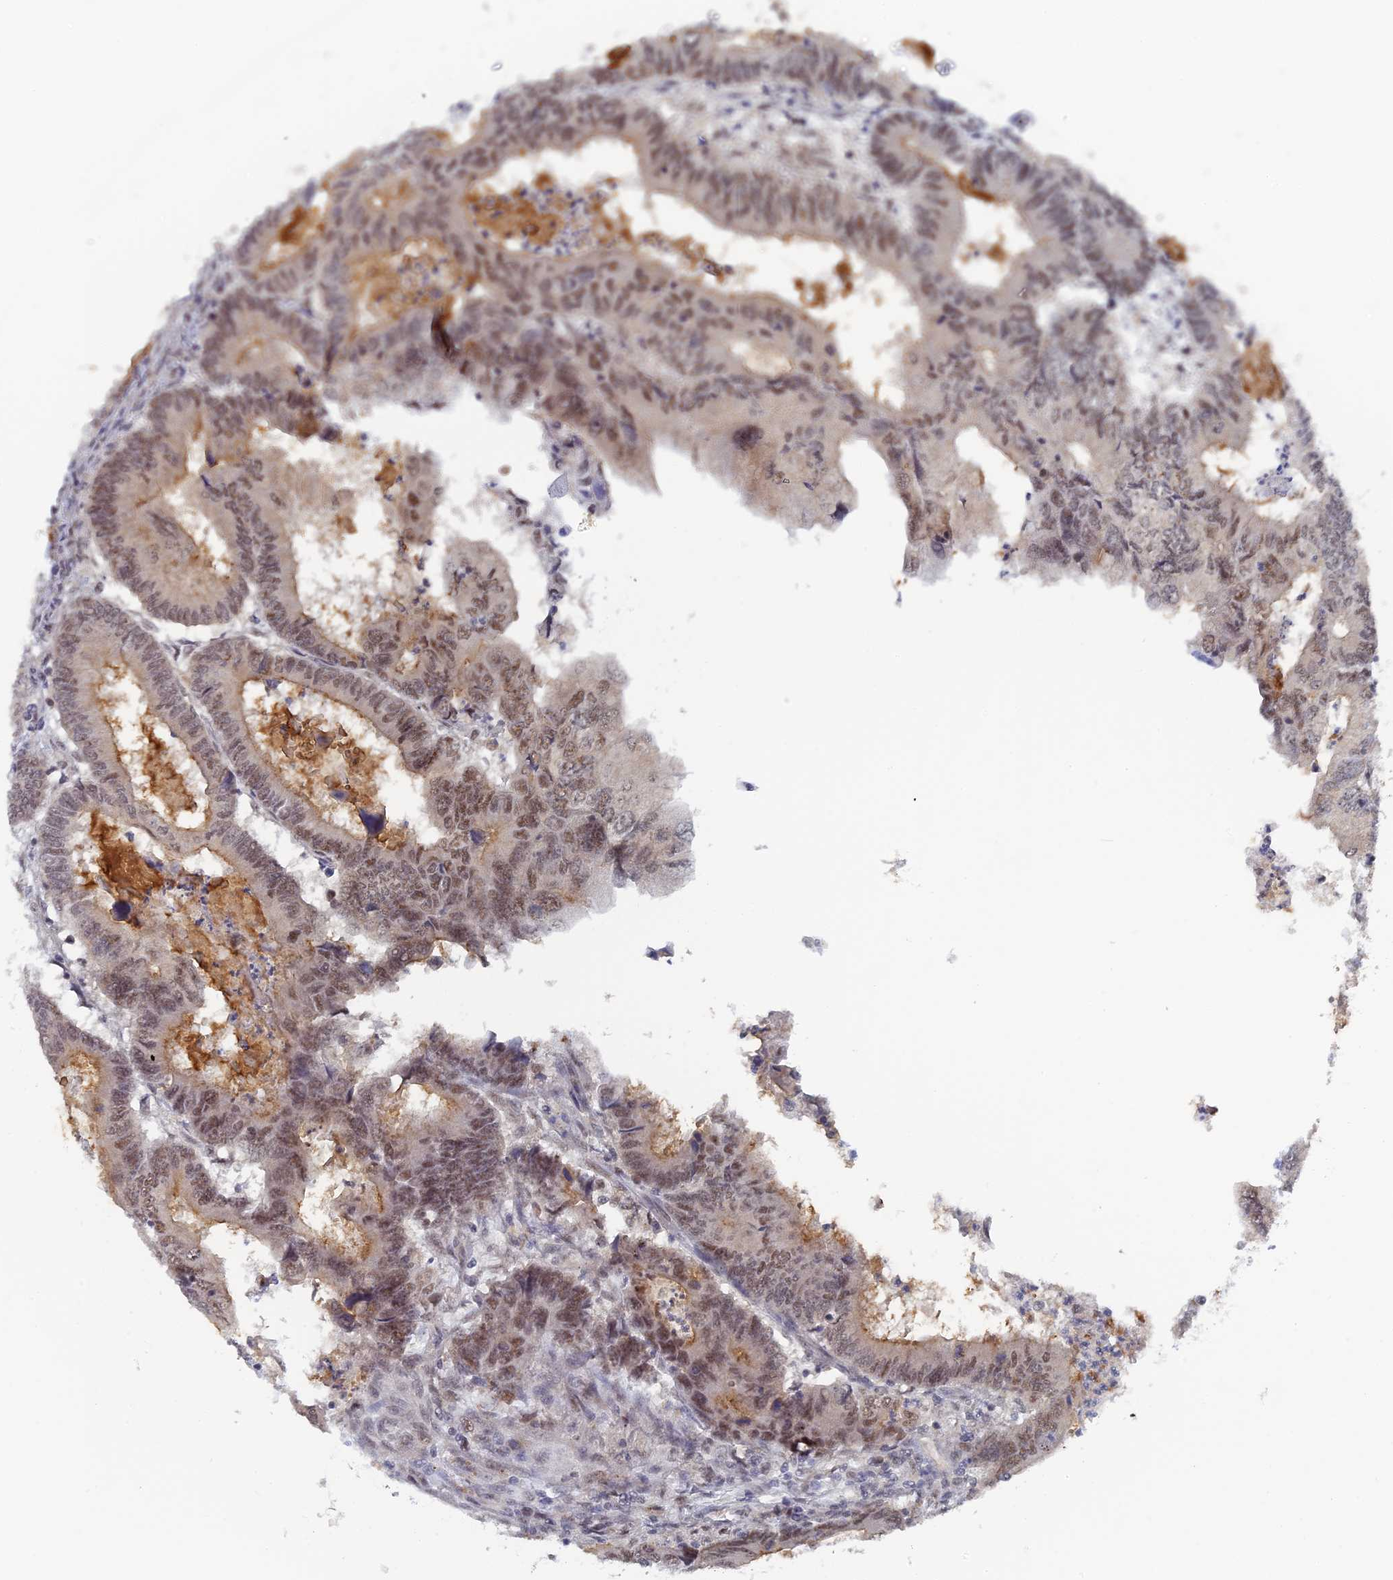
{"staining": {"intensity": "weak", "quantity": "25%-75%", "location": "nuclear"}, "tissue": "colorectal cancer", "cell_type": "Tumor cells", "image_type": "cancer", "snomed": [{"axis": "morphology", "description": "Adenocarcinoma, NOS"}, {"axis": "topography", "description": "Colon"}], "caption": "This is an image of immunohistochemistry (IHC) staining of adenocarcinoma (colorectal), which shows weak expression in the nuclear of tumor cells.", "gene": "MIGA2", "patient": {"sex": "male", "age": 85}}